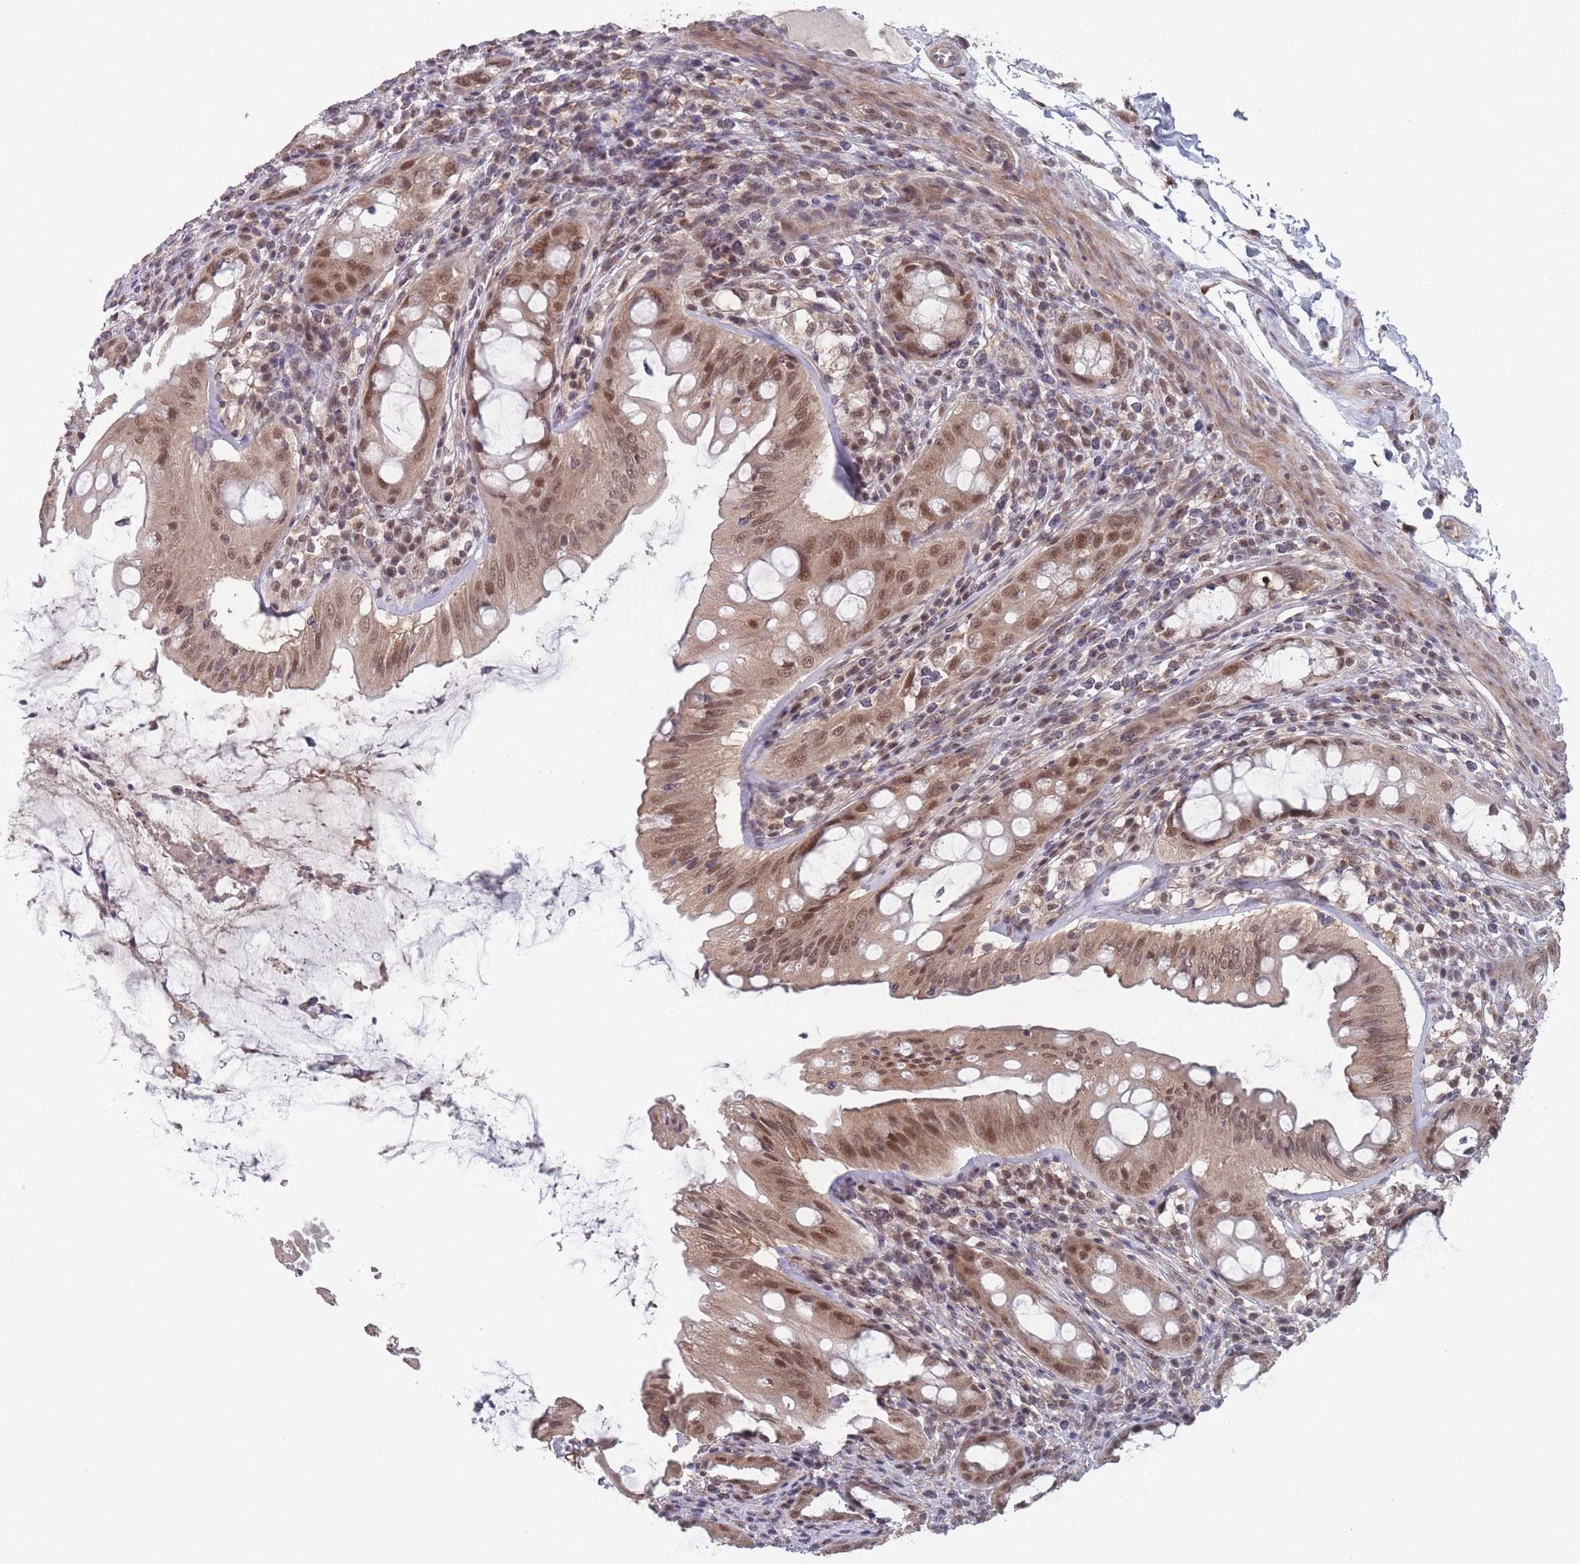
{"staining": {"intensity": "moderate", "quantity": ">75%", "location": "cytoplasmic/membranous,nuclear"}, "tissue": "rectum", "cell_type": "Glandular cells", "image_type": "normal", "snomed": [{"axis": "morphology", "description": "Normal tissue, NOS"}, {"axis": "topography", "description": "Rectum"}], "caption": "This is a histology image of immunohistochemistry (IHC) staining of benign rectum, which shows moderate expression in the cytoplasmic/membranous,nuclear of glandular cells.", "gene": "CNTRL", "patient": {"sex": "female", "age": 57}}